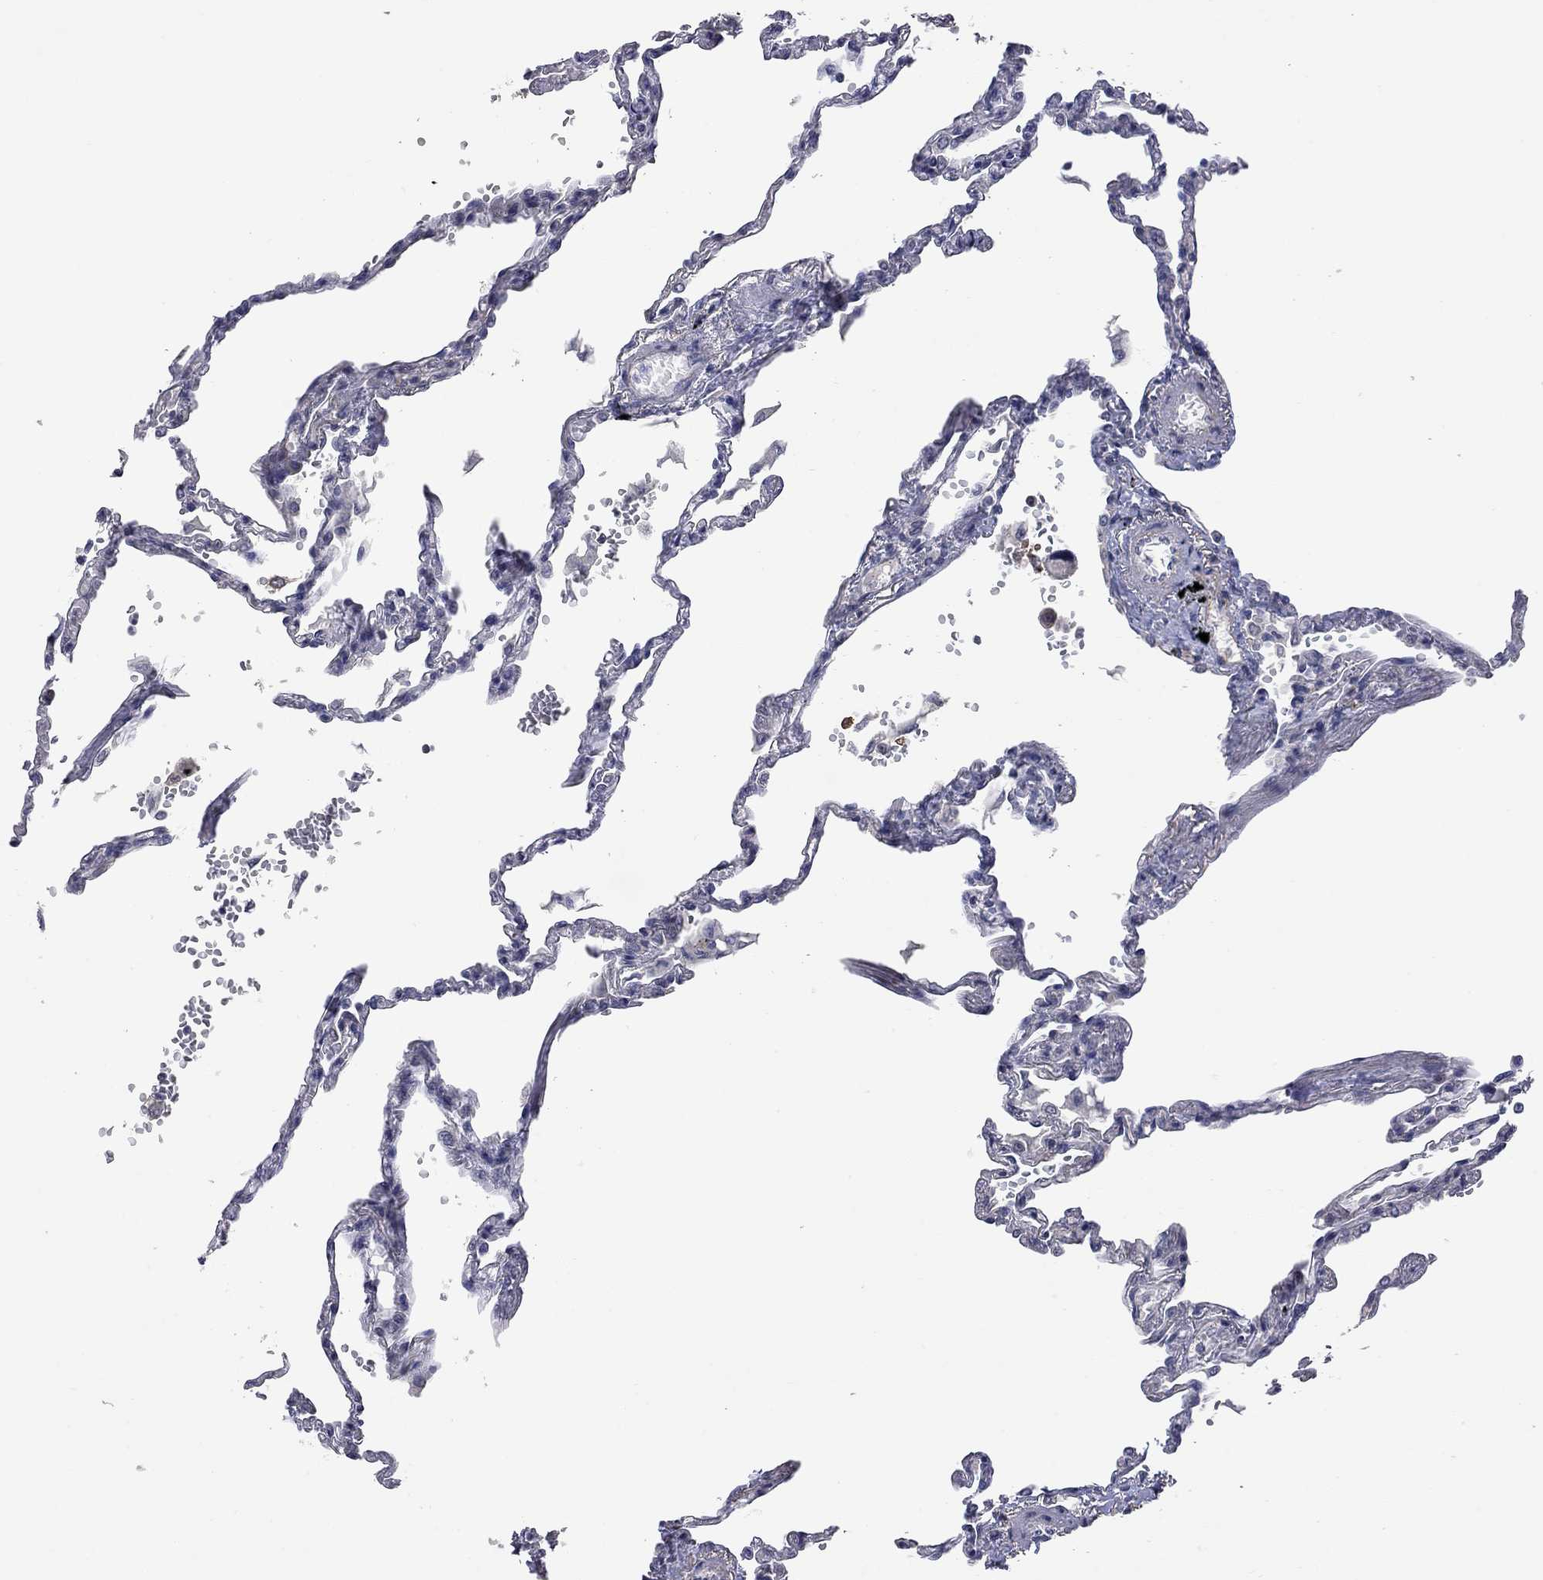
{"staining": {"intensity": "negative", "quantity": "none", "location": "none"}, "tissue": "lung", "cell_type": "Alveolar cells", "image_type": "normal", "snomed": [{"axis": "morphology", "description": "Normal tissue, NOS"}, {"axis": "topography", "description": "Lung"}], "caption": "This photomicrograph is of unremarkable lung stained with IHC to label a protein in brown with the nuclei are counter-stained blue. There is no expression in alveolar cells. (Brightfield microscopy of DAB (3,3'-diaminobenzidine) immunohistochemistry (IHC) at high magnification).", "gene": "FABP12", "patient": {"sex": "male", "age": 78}}